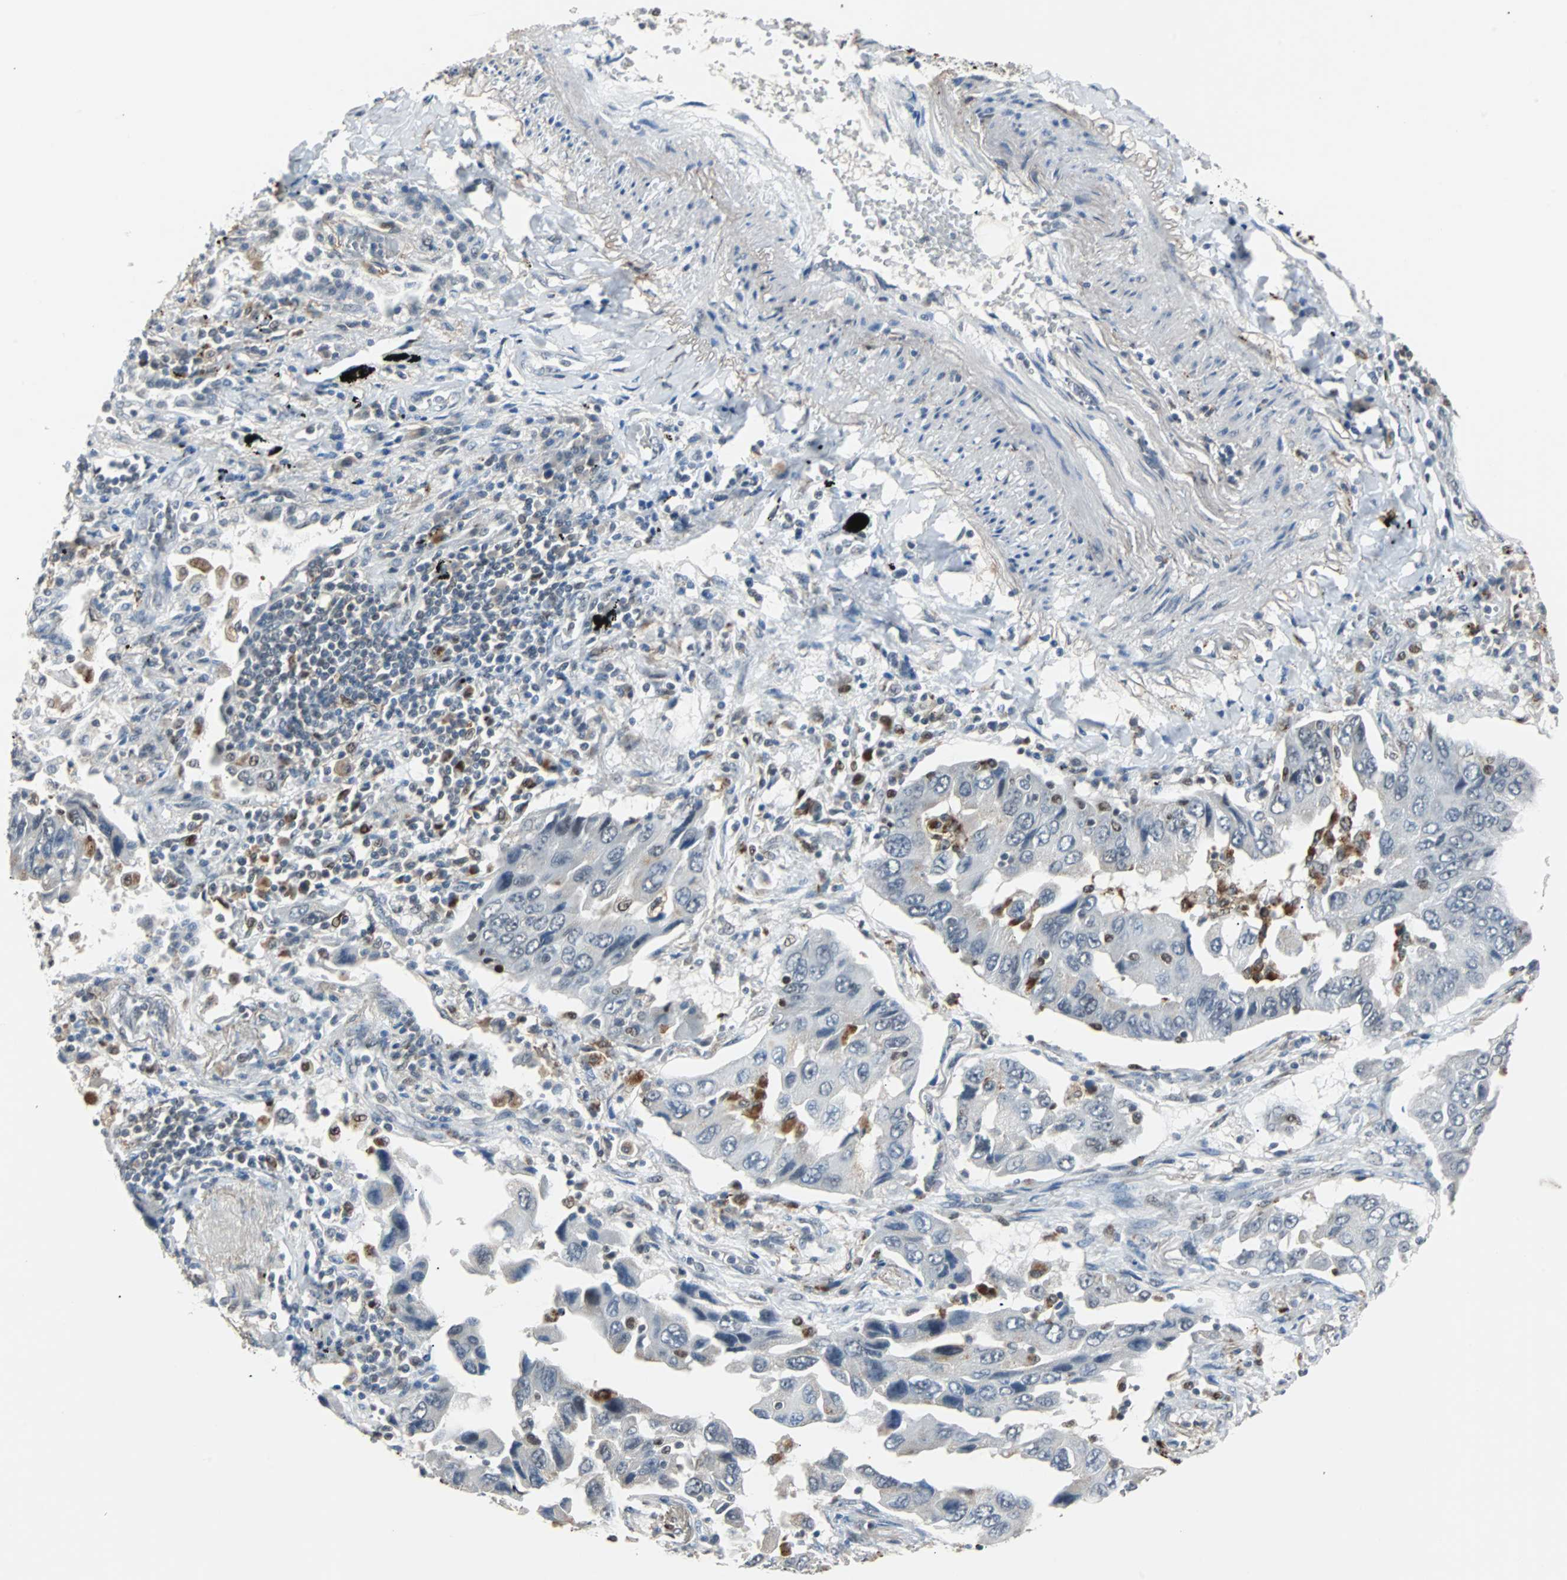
{"staining": {"intensity": "negative", "quantity": "none", "location": "none"}, "tissue": "lung cancer", "cell_type": "Tumor cells", "image_type": "cancer", "snomed": [{"axis": "morphology", "description": "Adenocarcinoma, NOS"}, {"axis": "topography", "description": "Lung"}], "caption": "An immunohistochemistry (IHC) micrograph of lung cancer (adenocarcinoma) is shown. There is no staining in tumor cells of lung cancer (adenocarcinoma). (Brightfield microscopy of DAB immunohistochemistry (IHC) at high magnification).", "gene": "HLX", "patient": {"sex": "female", "age": 65}}